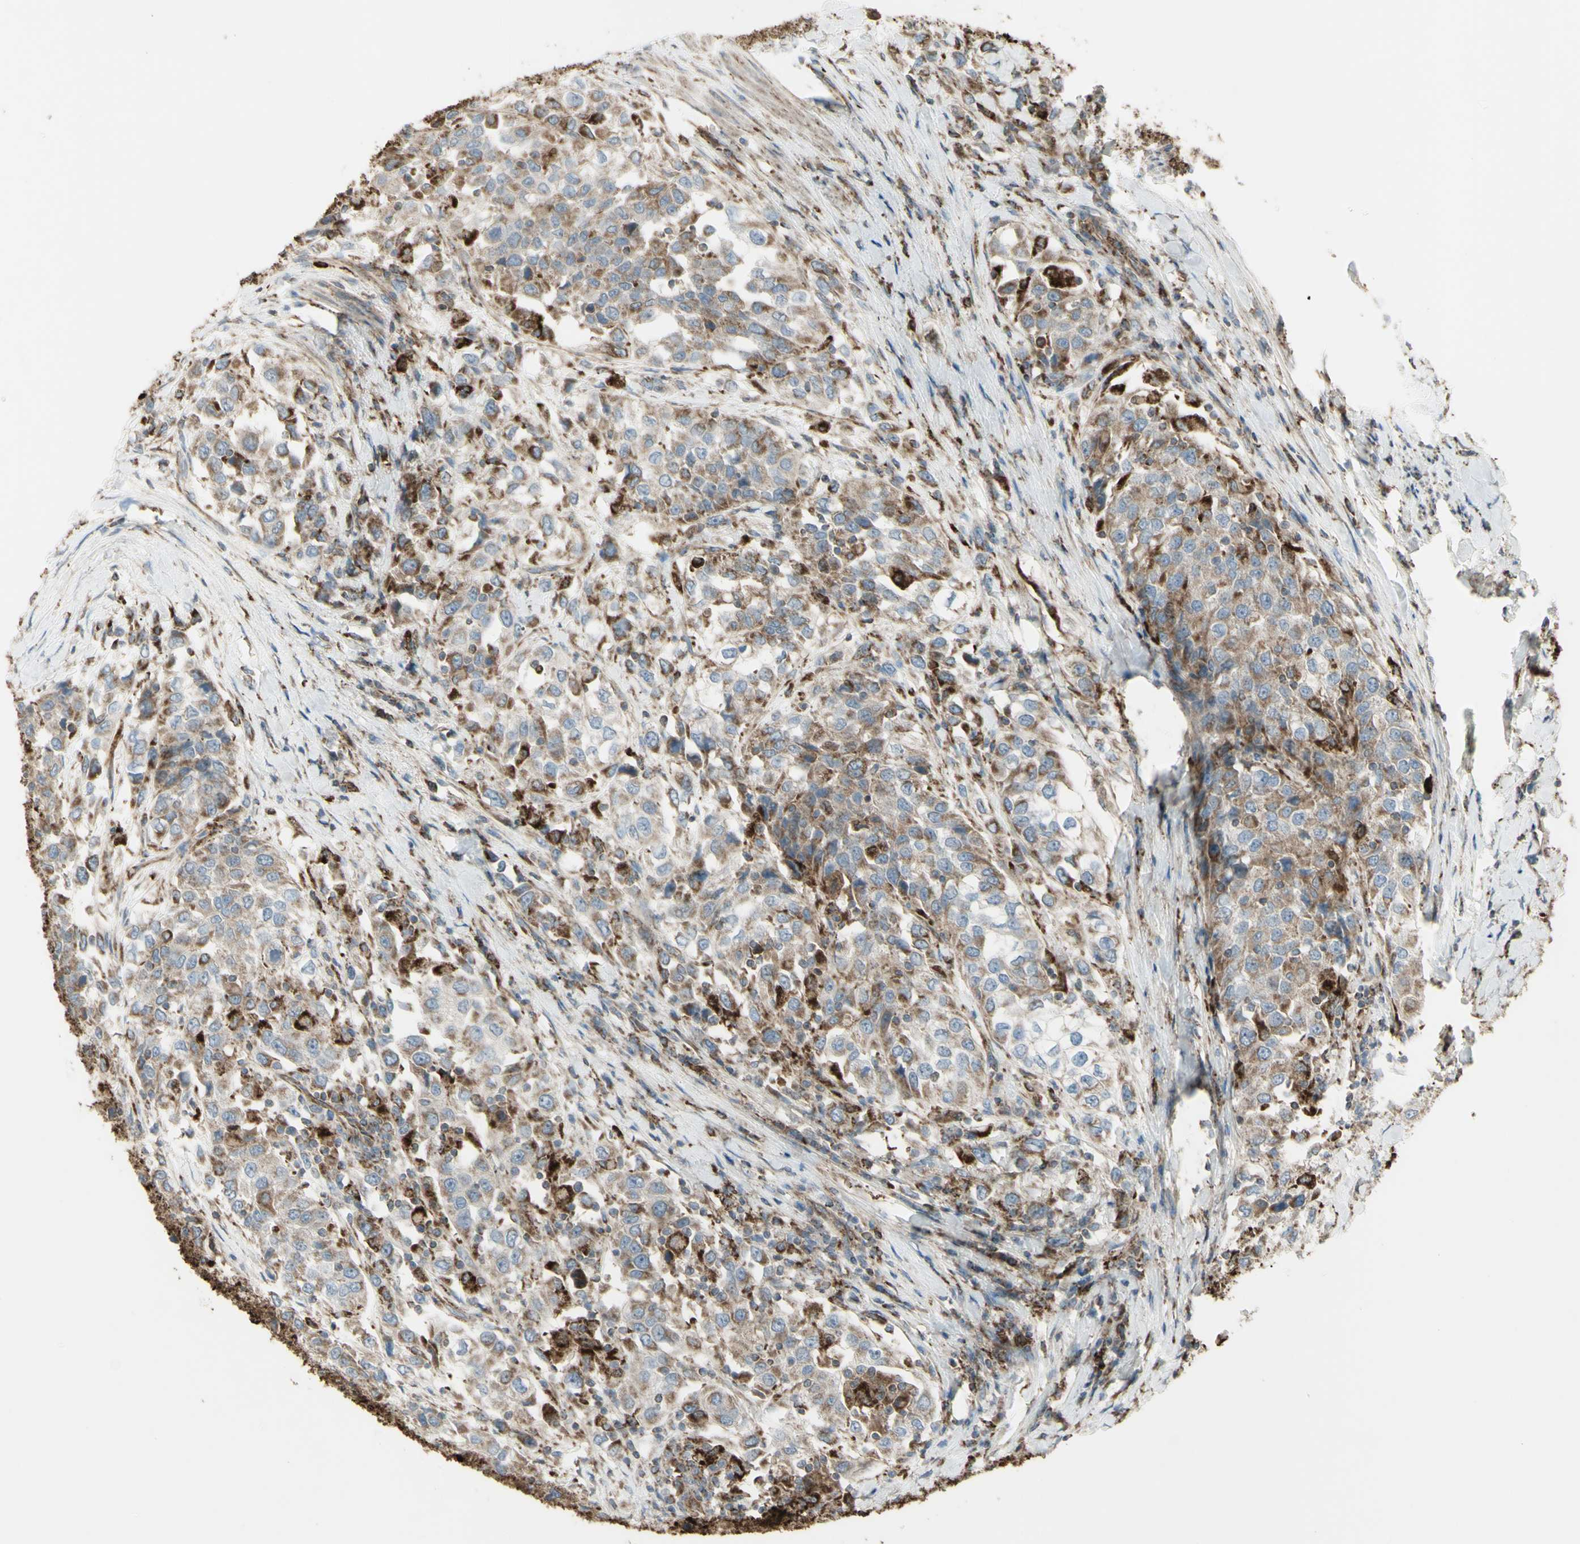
{"staining": {"intensity": "moderate", "quantity": ">75%", "location": "cytoplasmic/membranous"}, "tissue": "urothelial cancer", "cell_type": "Tumor cells", "image_type": "cancer", "snomed": [{"axis": "morphology", "description": "Urothelial carcinoma, High grade"}, {"axis": "topography", "description": "Urinary bladder"}], "caption": "This is a histology image of immunohistochemistry (IHC) staining of high-grade urothelial carcinoma, which shows moderate staining in the cytoplasmic/membranous of tumor cells.", "gene": "CYB5R1", "patient": {"sex": "female", "age": 80}}